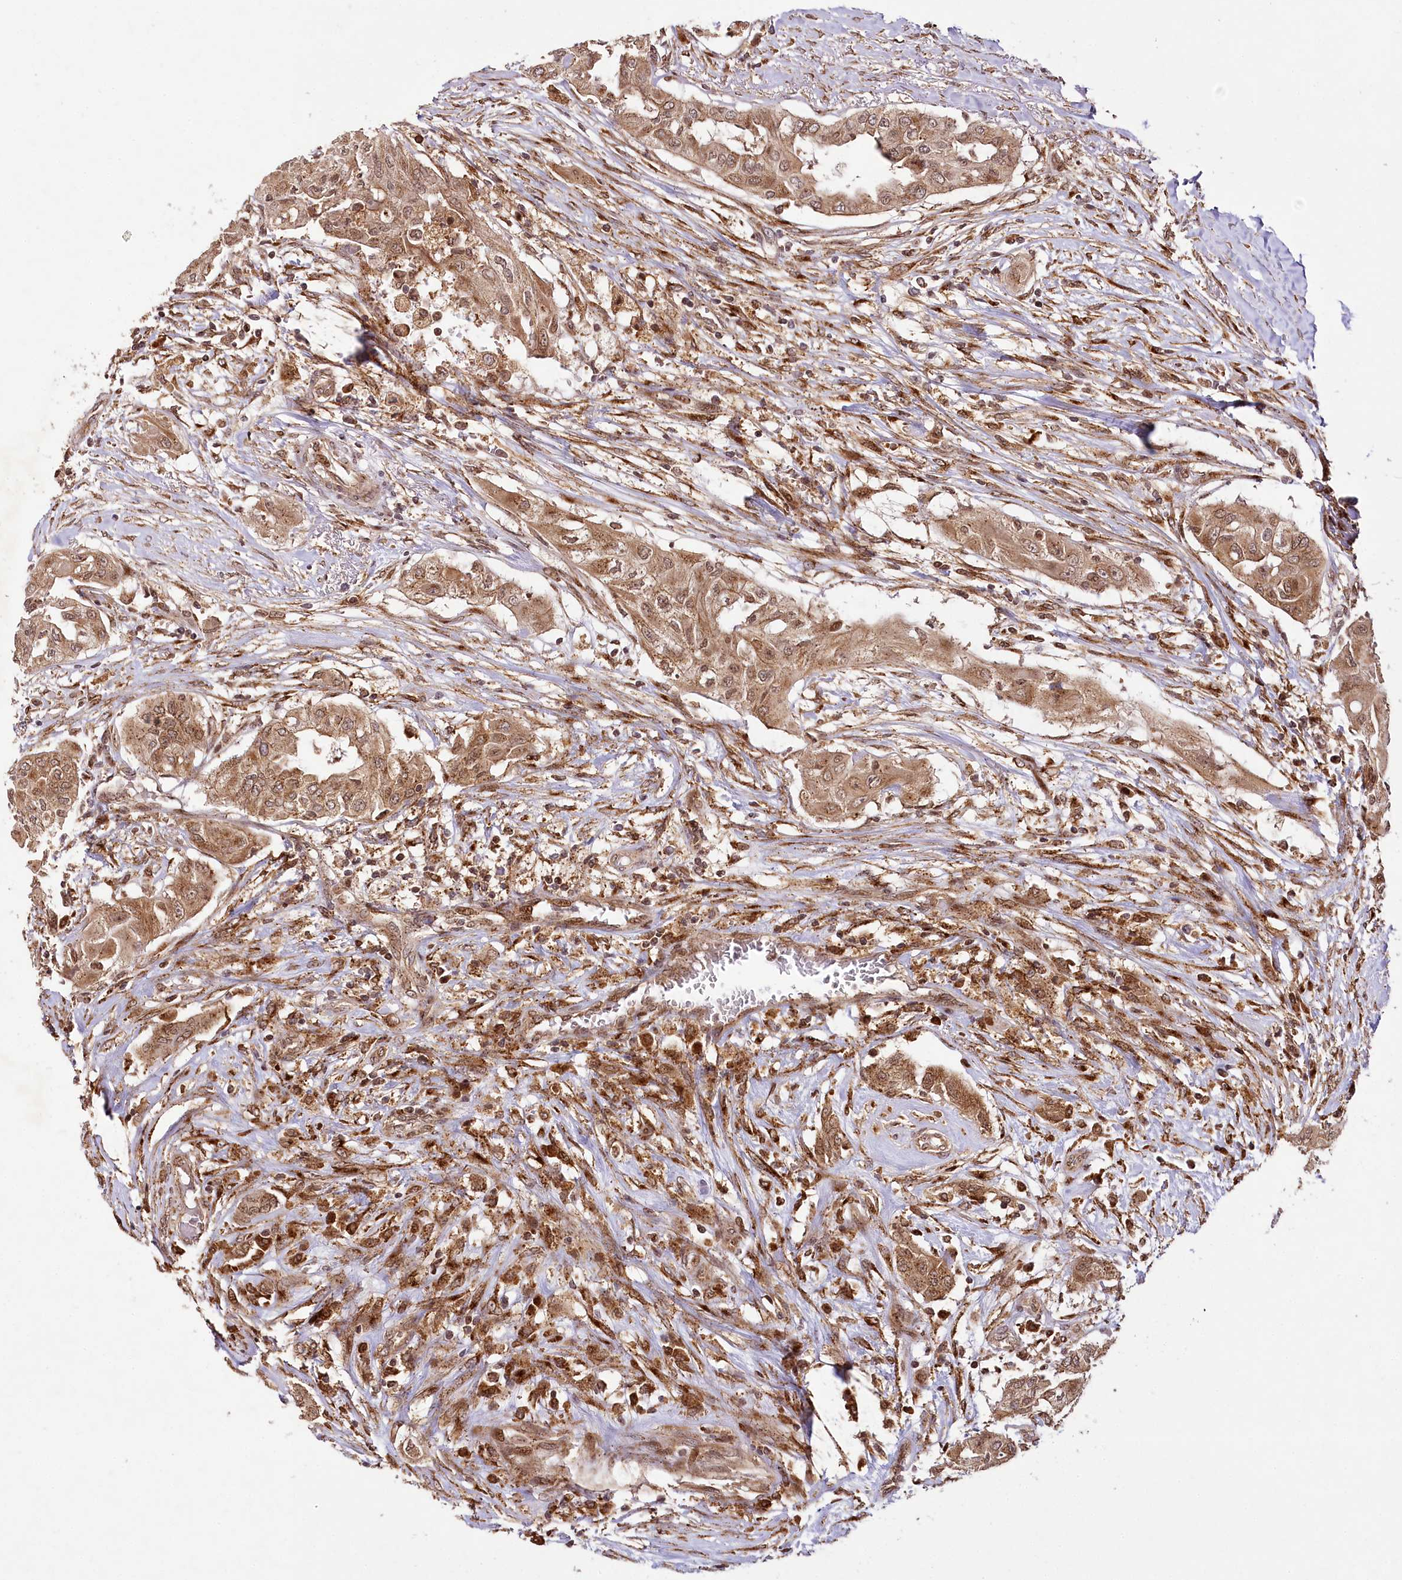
{"staining": {"intensity": "moderate", "quantity": ">75%", "location": "cytoplasmic/membranous"}, "tissue": "thyroid cancer", "cell_type": "Tumor cells", "image_type": "cancer", "snomed": [{"axis": "morphology", "description": "Papillary adenocarcinoma, NOS"}, {"axis": "topography", "description": "Thyroid gland"}], "caption": "Protein staining by immunohistochemistry displays moderate cytoplasmic/membranous staining in approximately >75% of tumor cells in thyroid papillary adenocarcinoma.", "gene": "COPG1", "patient": {"sex": "female", "age": 59}}